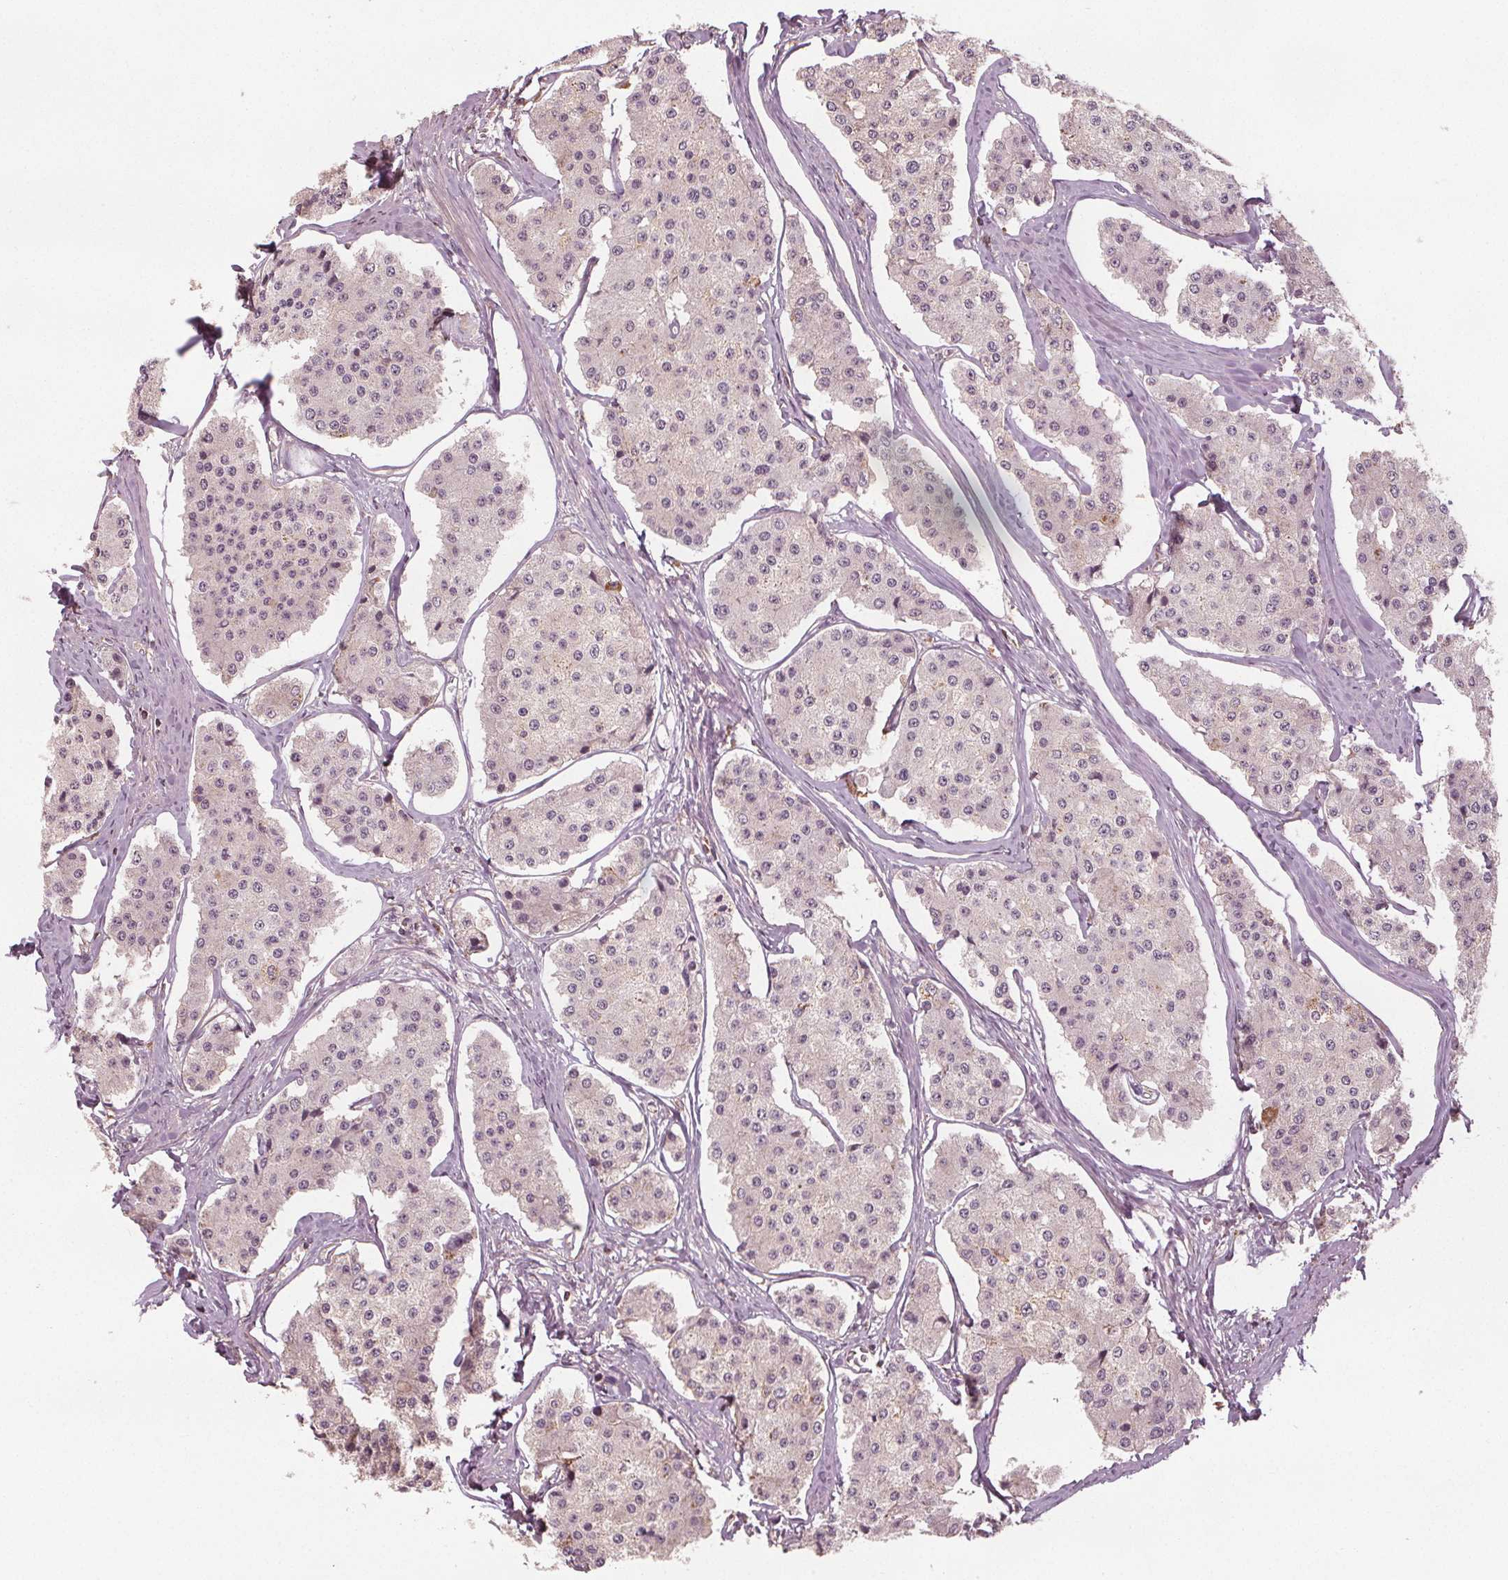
{"staining": {"intensity": "negative", "quantity": "none", "location": "none"}, "tissue": "carcinoid", "cell_type": "Tumor cells", "image_type": "cancer", "snomed": [{"axis": "morphology", "description": "Carcinoid, malignant, NOS"}, {"axis": "topography", "description": "Small intestine"}], "caption": "High magnification brightfield microscopy of carcinoid (malignant) stained with DAB (3,3'-diaminobenzidine) (brown) and counterstained with hematoxylin (blue): tumor cells show no significant expression.", "gene": "GNB2", "patient": {"sex": "female", "age": 65}}